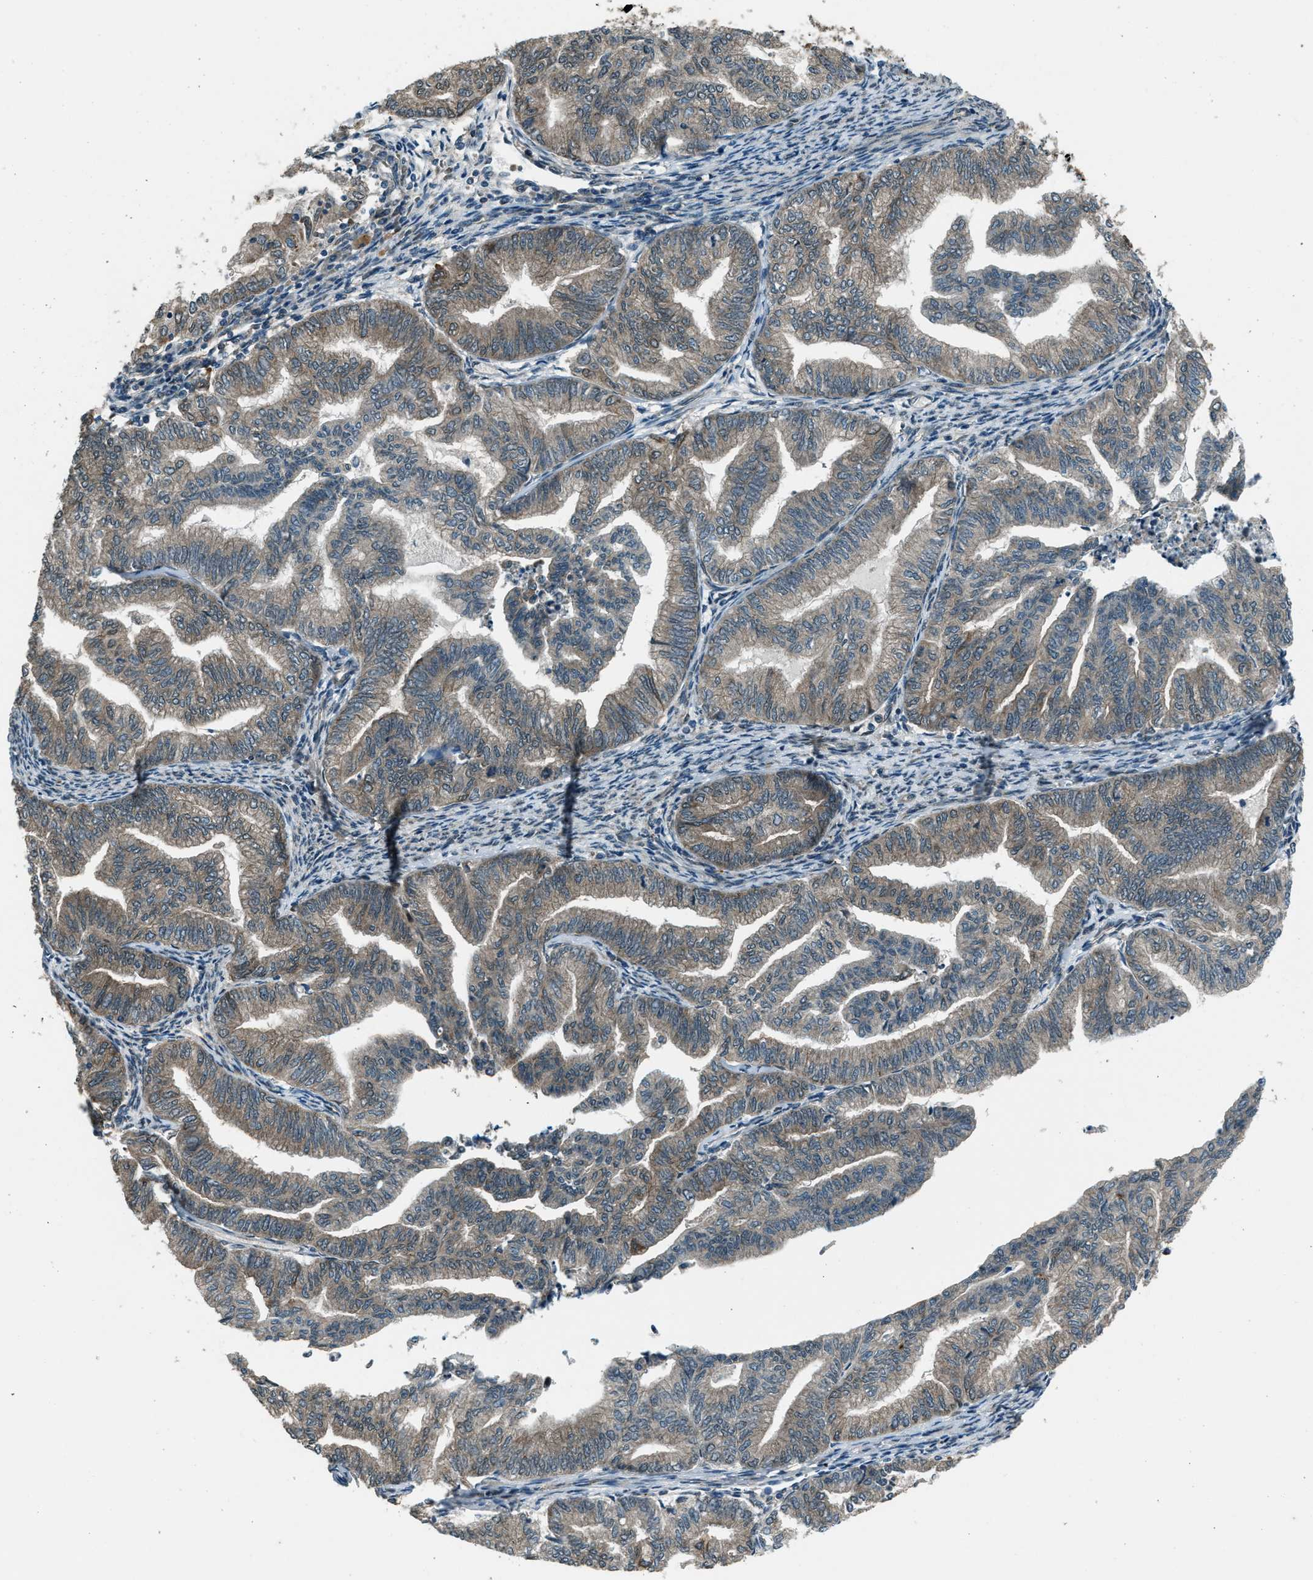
{"staining": {"intensity": "weak", "quantity": ">75%", "location": "cytoplasmic/membranous"}, "tissue": "endometrial cancer", "cell_type": "Tumor cells", "image_type": "cancer", "snomed": [{"axis": "morphology", "description": "Adenocarcinoma, NOS"}, {"axis": "topography", "description": "Endometrium"}], "caption": "Approximately >75% of tumor cells in endometrial cancer (adenocarcinoma) display weak cytoplasmic/membranous protein staining as visualized by brown immunohistochemical staining.", "gene": "SVIL", "patient": {"sex": "female", "age": 79}}